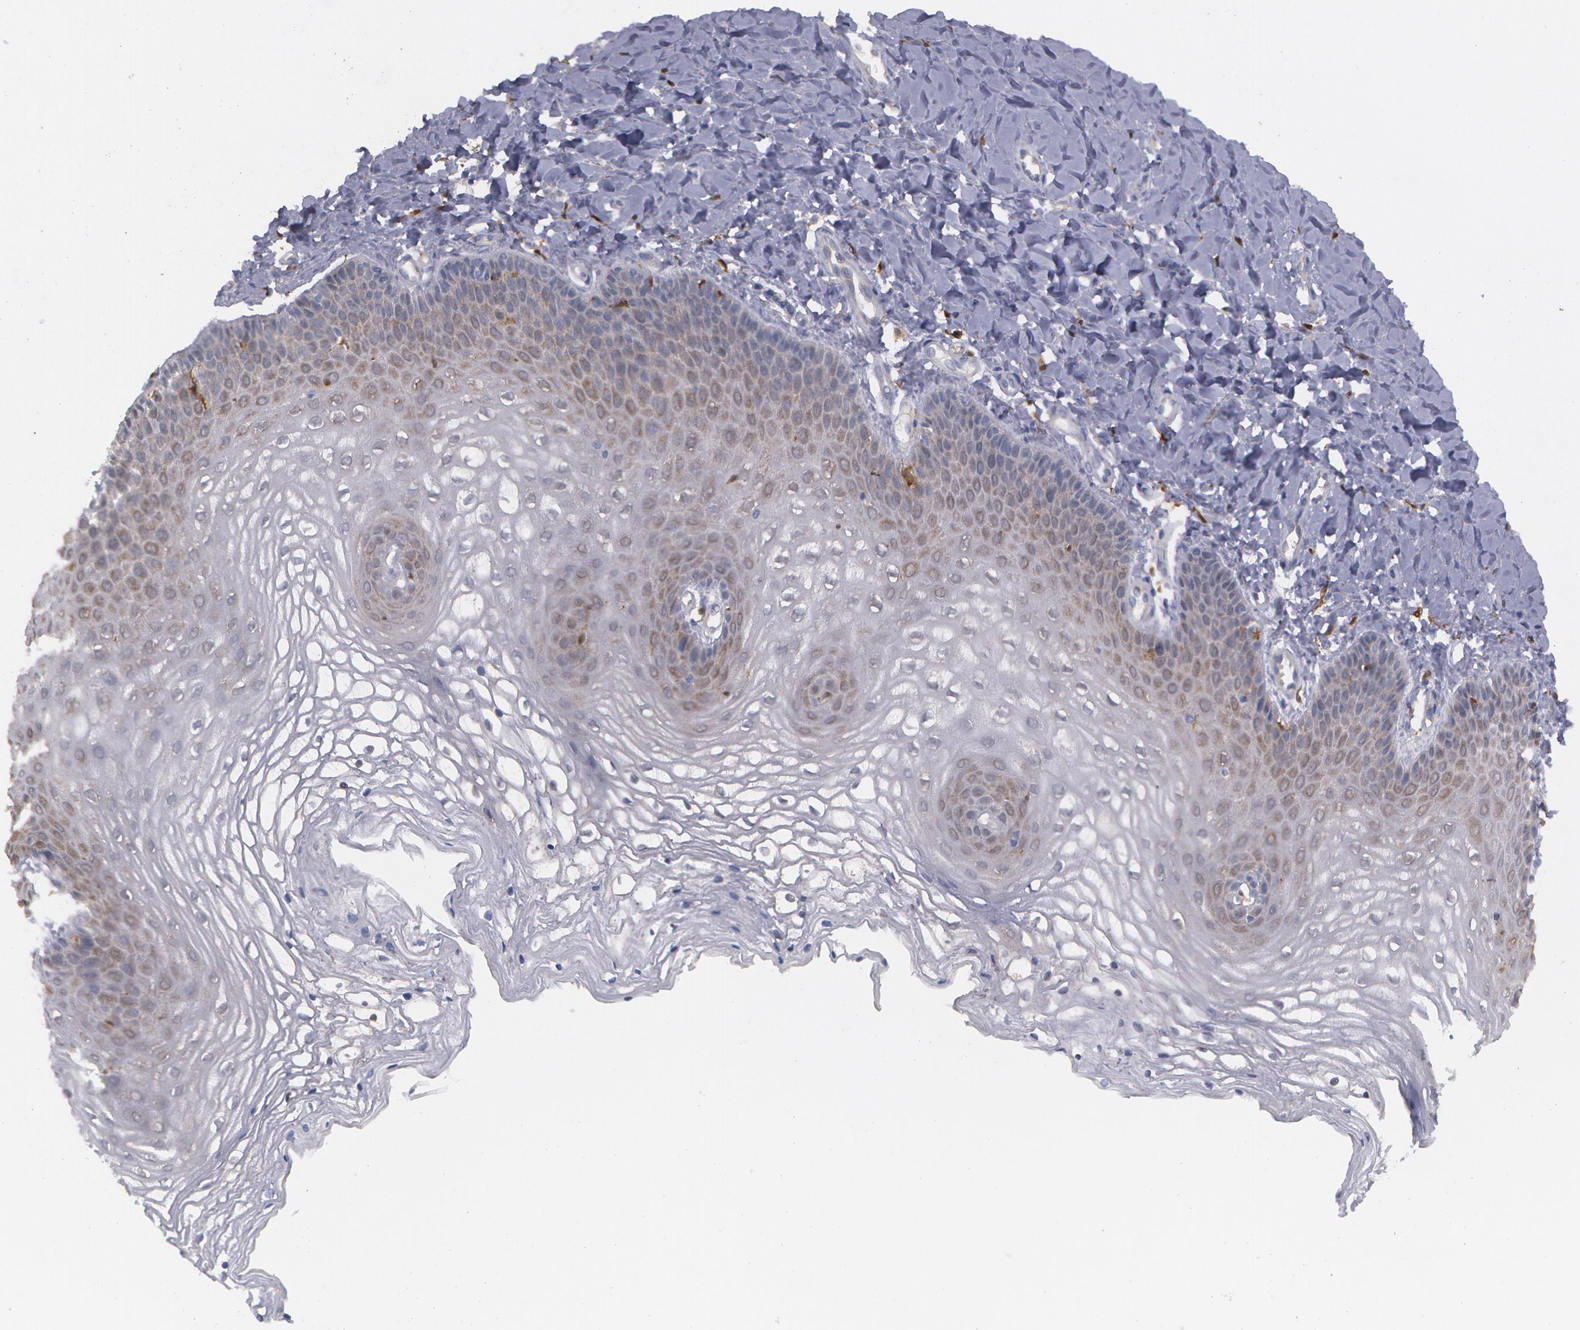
{"staining": {"intensity": "weak", "quantity": ">75%", "location": "cytoplasmic/membranous"}, "tissue": "vagina", "cell_type": "Squamous epithelial cells", "image_type": "normal", "snomed": [{"axis": "morphology", "description": "Normal tissue, NOS"}, {"axis": "topography", "description": "Vagina"}], "caption": "High-power microscopy captured an immunohistochemistry histopathology image of normal vagina, revealing weak cytoplasmic/membranous staining in about >75% of squamous epithelial cells.", "gene": "SYK", "patient": {"sex": "female", "age": 68}}